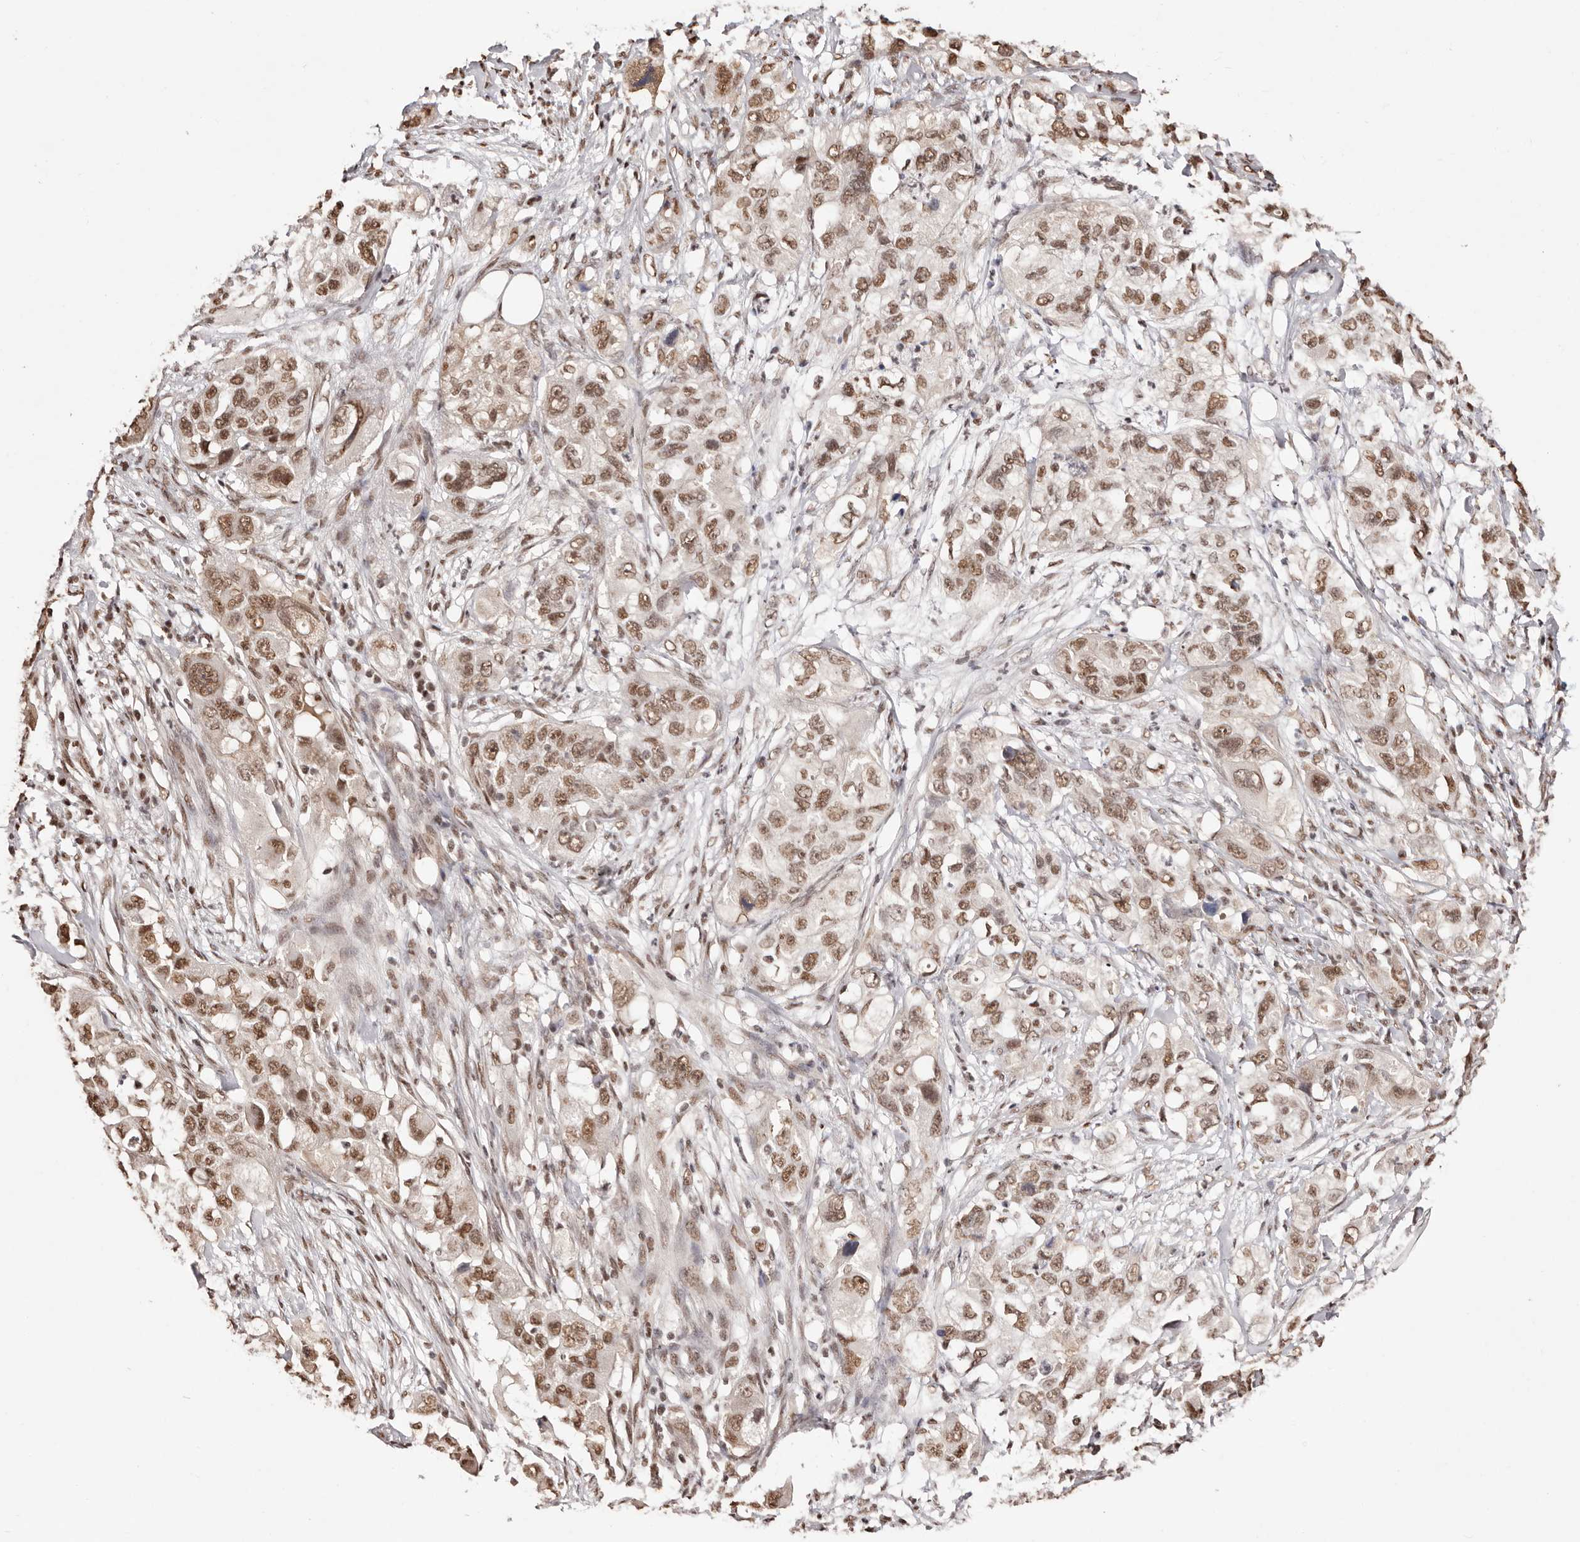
{"staining": {"intensity": "moderate", "quantity": ">75%", "location": "nuclear"}, "tissue": "pancreatic cancer", "cell_type": "Tumor cells", "image_type": "cancer", "snomed": [{"axis": "morphology", "description": "Adenocarcinoma, NOS"}, {"axis": "topography", "description": "Pancreas"}], "caption": "Pancreatic cancer (adenocarcinoma) tissue reveals moderate nuclear expression in about >75% of tumor cells (brown staining indicates protein expression, while blue staining denotes nuclei).", "gene": "BICRAL", "patient": {"sex": "female", "age": 78}}